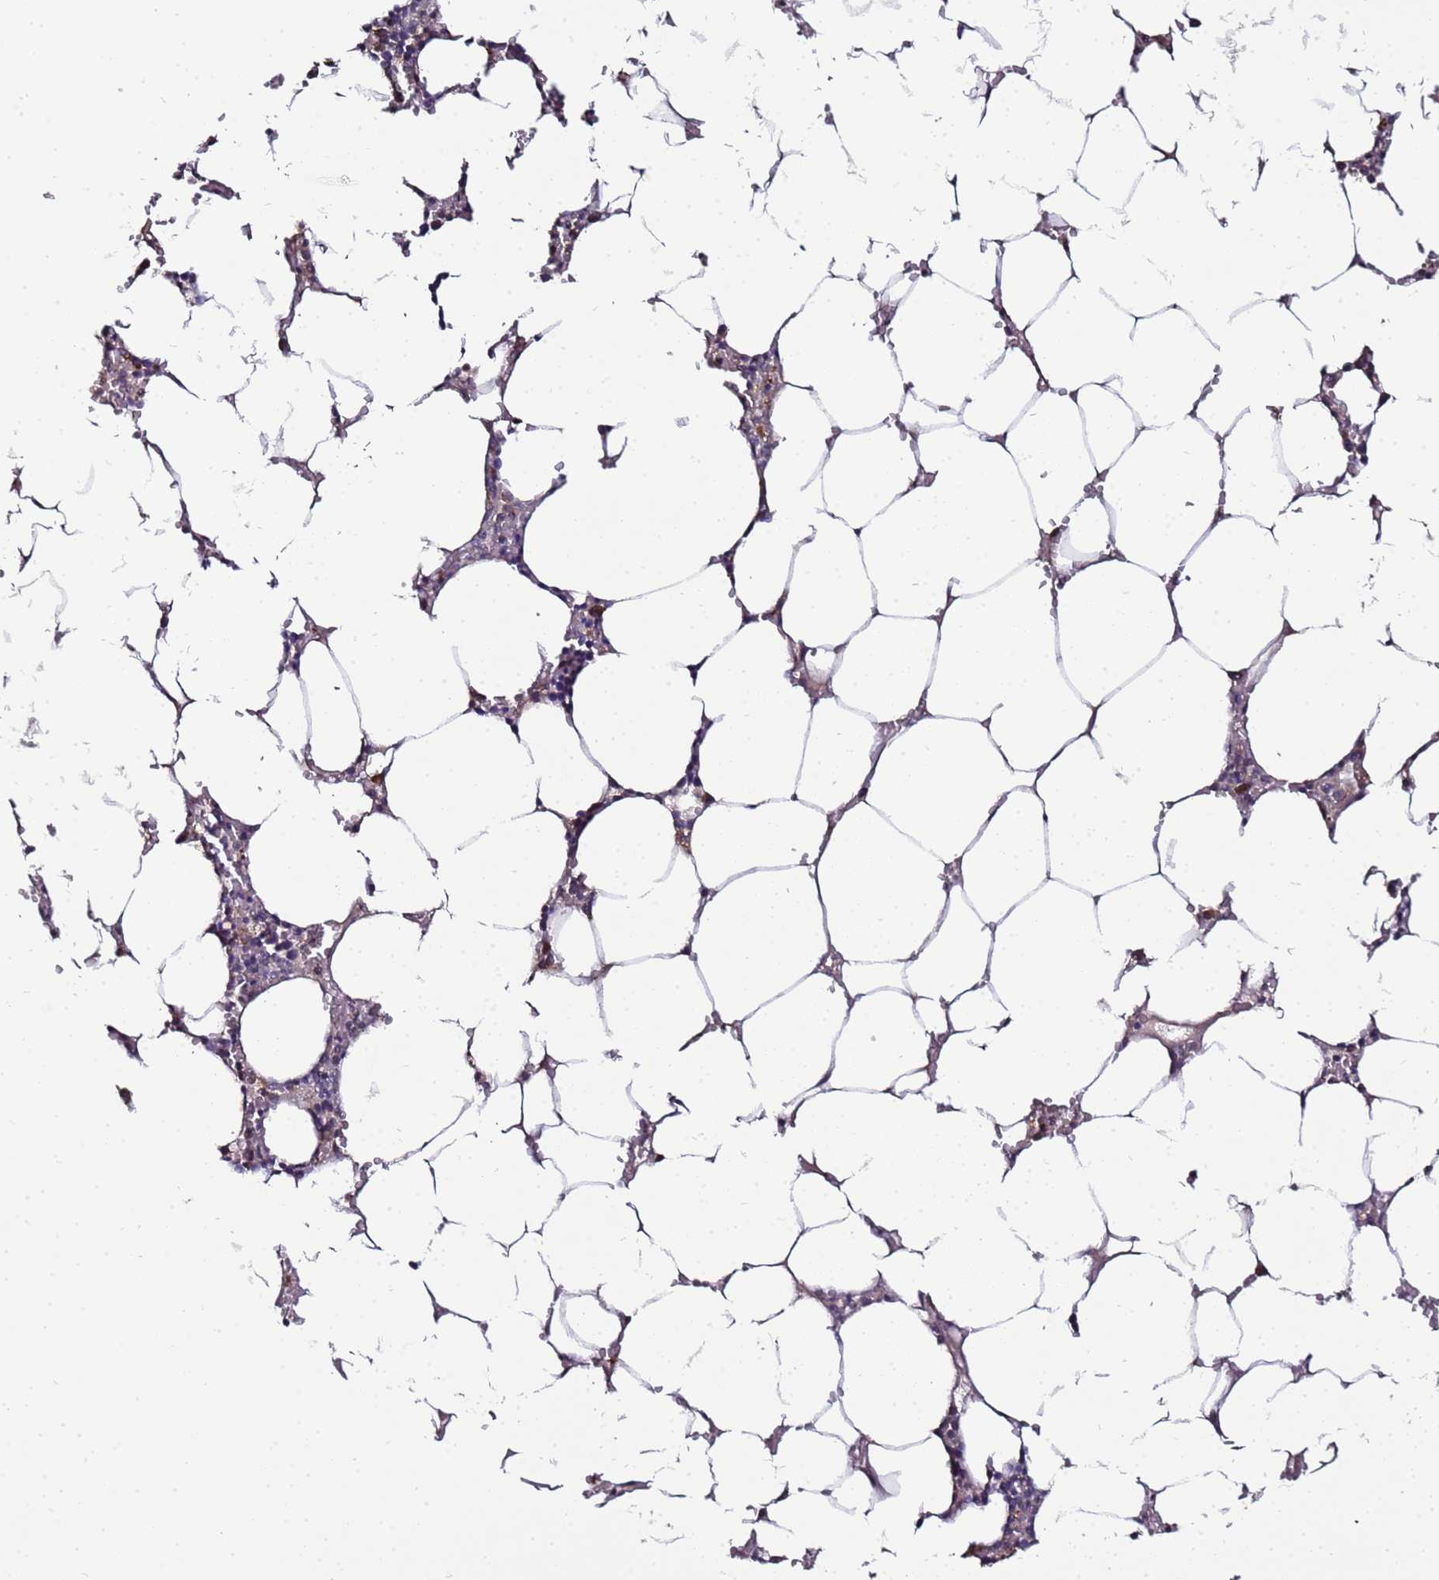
{"staining": {"intensity": "weak", "quantity": "<25%", "location": "cytoplasmic/membranous"}, "tissue": "bone marrow", "cell_type": "Hematopoietic cells", "image_type": "normal", "snomed": [{"axis": "morphology", "description": "Normal tissue, NOS"}, {"axis": "topography", "description": "Bone marrow"}], "caption": "Human bone marrow stained for a protein using immunohistochemistry (IHC) demonstrates no expression in hematopoietic cells.", "gene": "ANKRD17", "patient": {"sex": "male", "age": 70}}